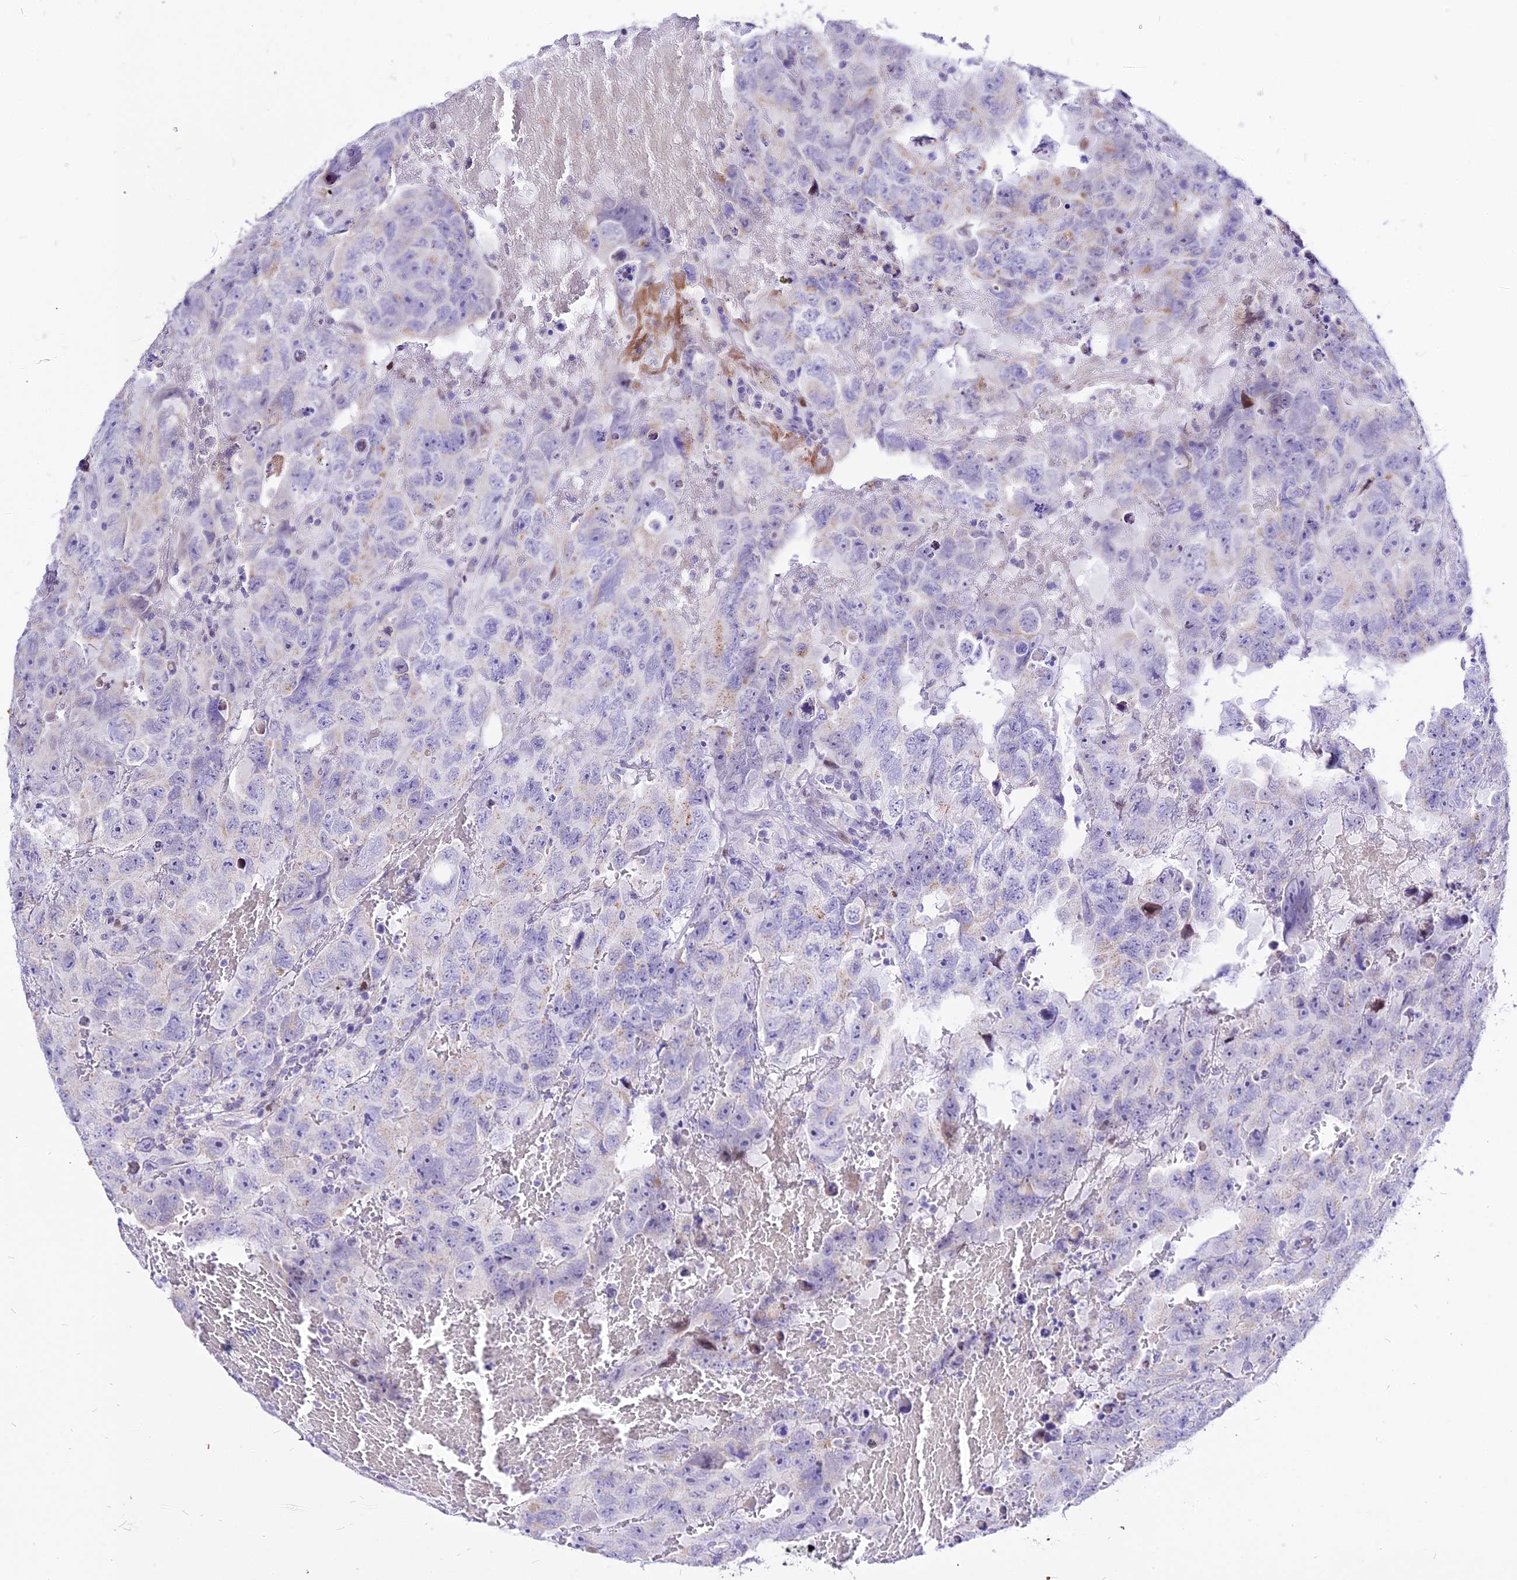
{"staining": {"intensity": "negative", "quantity": "none", "location": "none"}, "tissue": "testis cancer", "cell_type": "Tumor cells", "image_type": "cancer", "snomed": [{"axis": "morphology", "description": "Carcinoma, Embryonal, NOS"}, {"axis": "topography", "description": "Testis"}], "caption": "Immunohistochemistry (IHC) micrograph of human testis embryonal carcinoma stained for a protein (brown), which reveals no positivity in tumor cells.", "gene": "CARD18", "patient": {"sex": "male", "age": 45}}